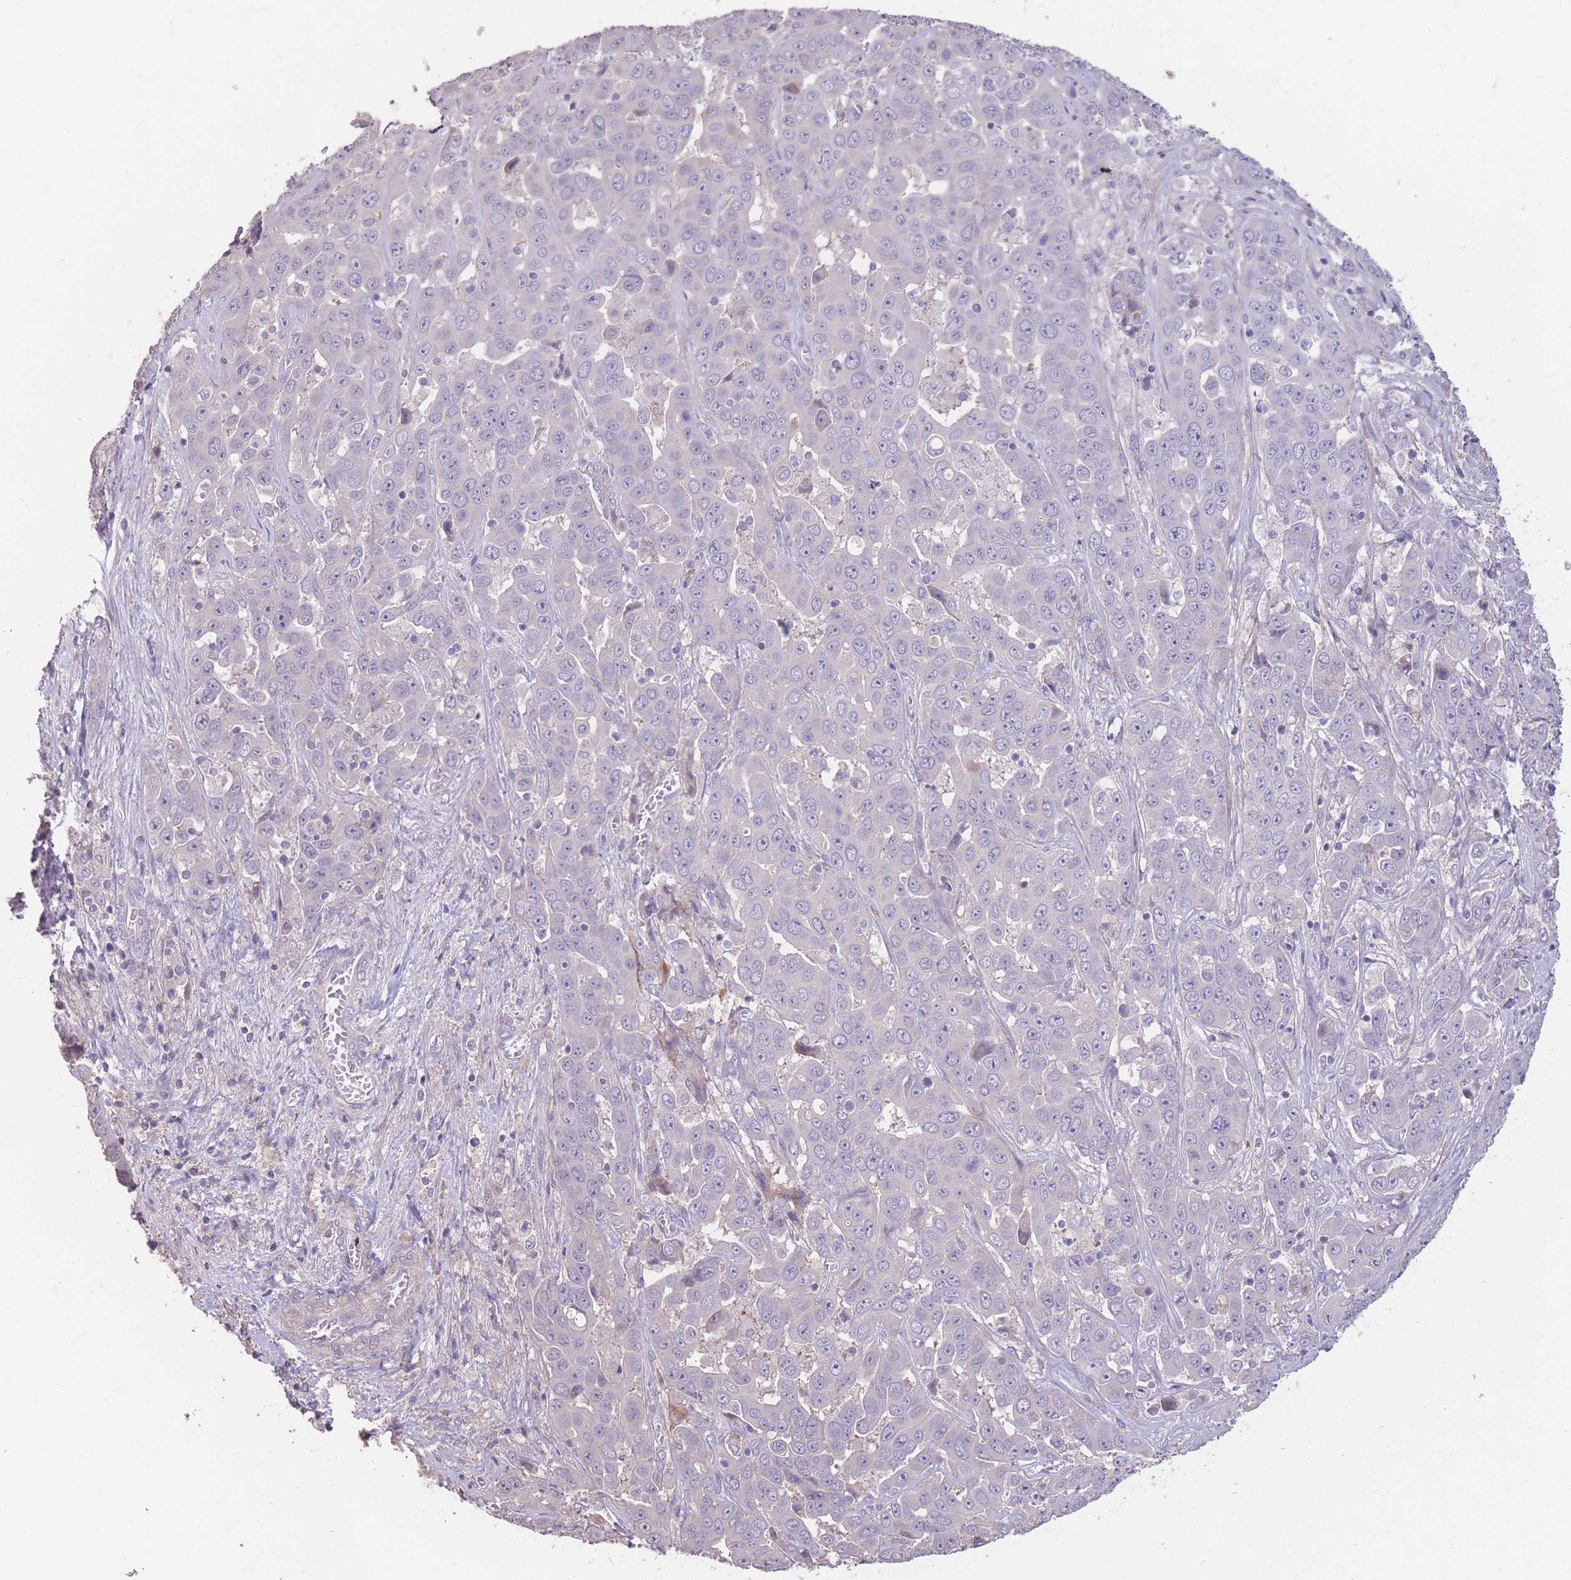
{"staining": {"intensity": "negative", "quantity": "none", "location": "none"}, "tissue": "liver cancer", "cell_type": "Tumor cells", "image_type": "cancer", "snomed": [{"axis": "morphology", "description": "Cholangiocarcinoma"}, {"axis": "topography", "description": "Liver"}], "caption": "Micrograph shows no significant protein positivity in tumor cells of liver cancer (cholangiocarcinoma).", "gene": "RSPH10B", "patient": {"sex": "female", "age": 52}}